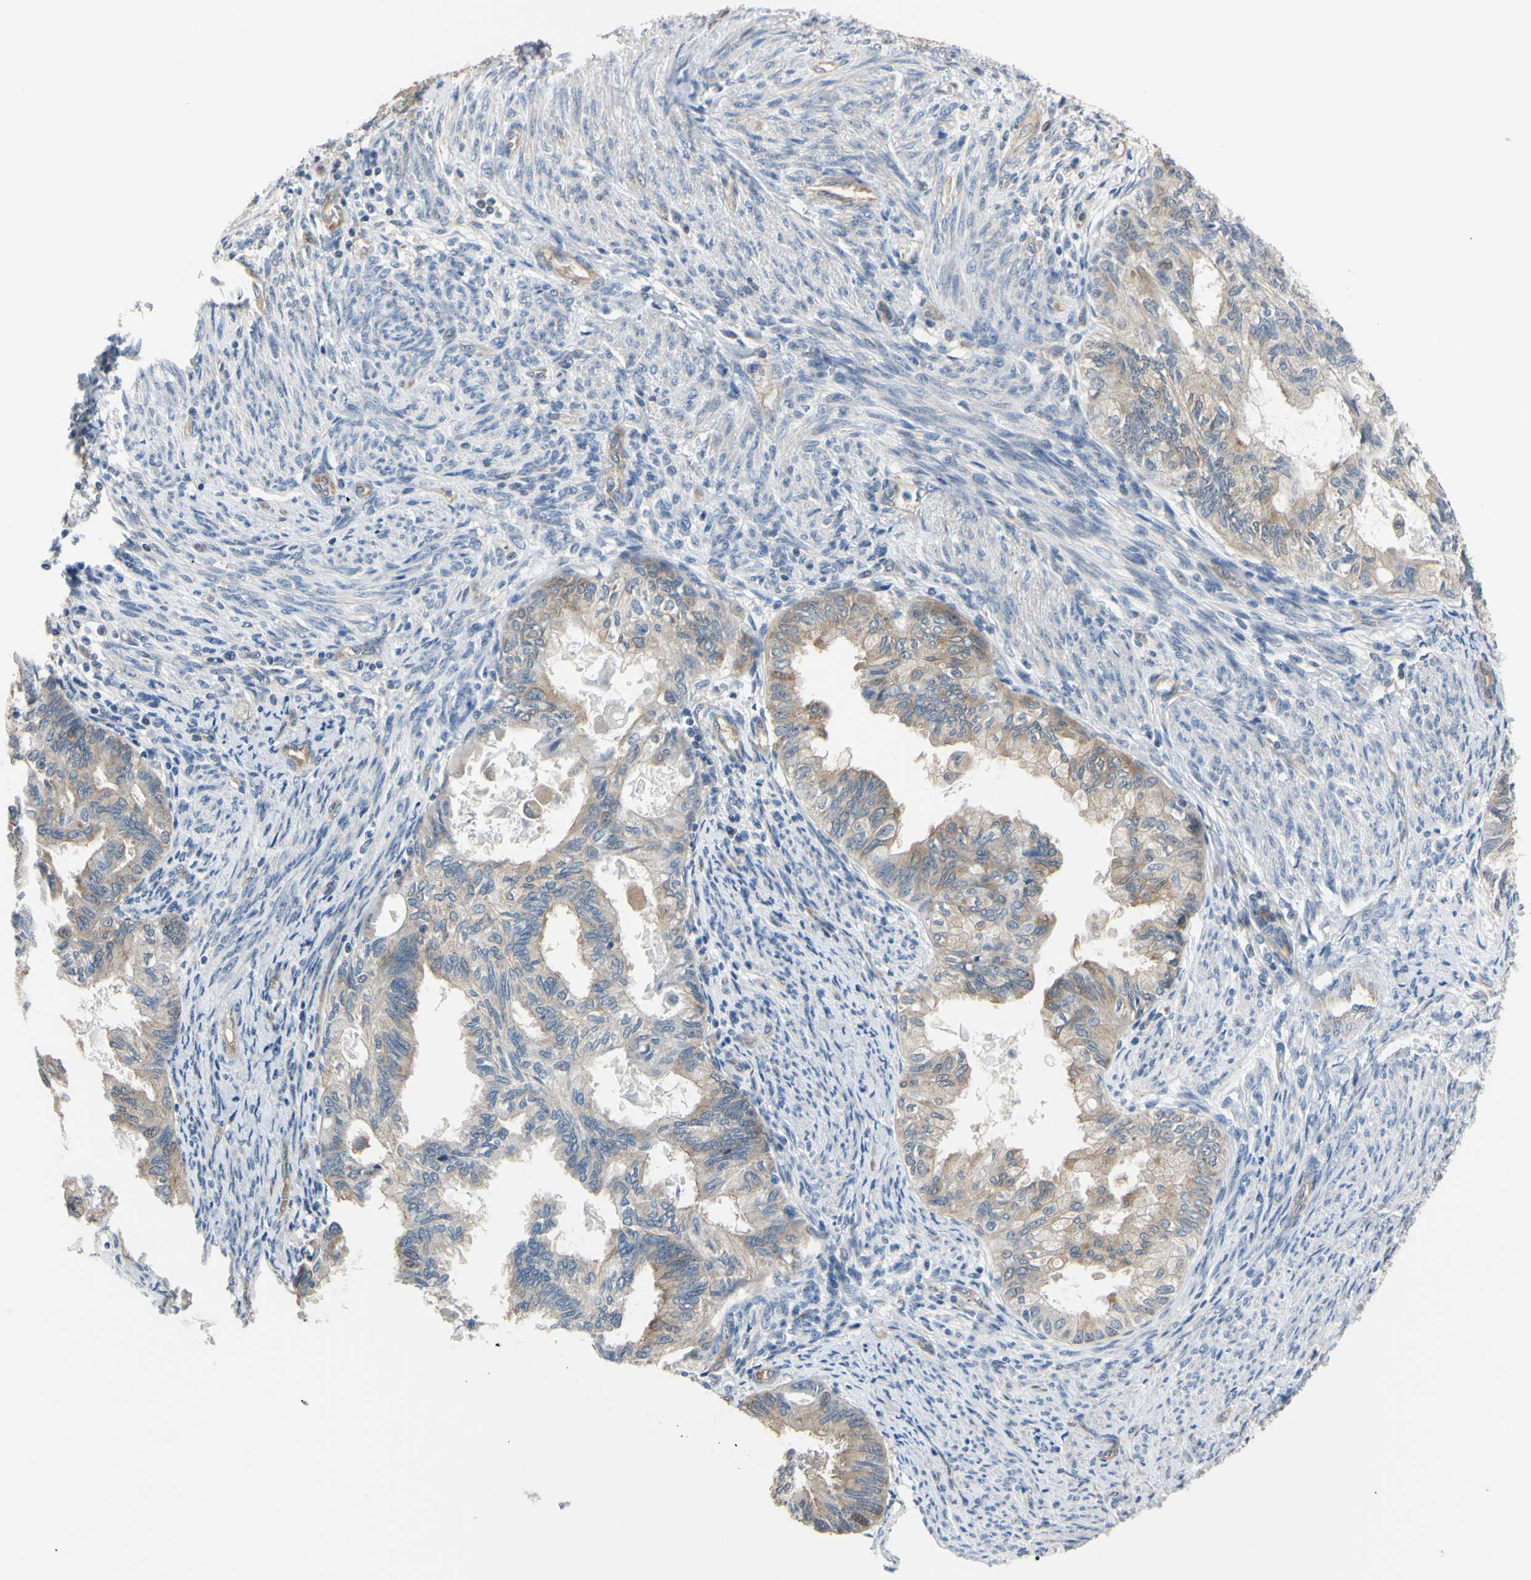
{"staining": {"intensity": "weak", "quantity": ">75%", "location": "cytoplasmic/membranous"}, "tissue": "cervical cancer", "cell_type": "Tumor cells", "image_type": "cancer", "snomed": [{"axis": "morphology", "description": "Normal tissue, NOS"}, {"axis": "morphology", "description": "Adenocarcinoma, NOS"}, {"axis": "topography", "description": "Cervix"}, {"axis": "topography", "description": "Endometrium"}], "caption": "Human adenocarcinoma (cervical) stained with a brown dye demonstrates weak cytoplasmic/membranous positive staining in approximately >75% of tumor cells.", "gene": "RARS1", "patient": {"sex": "female", "age": 86}}